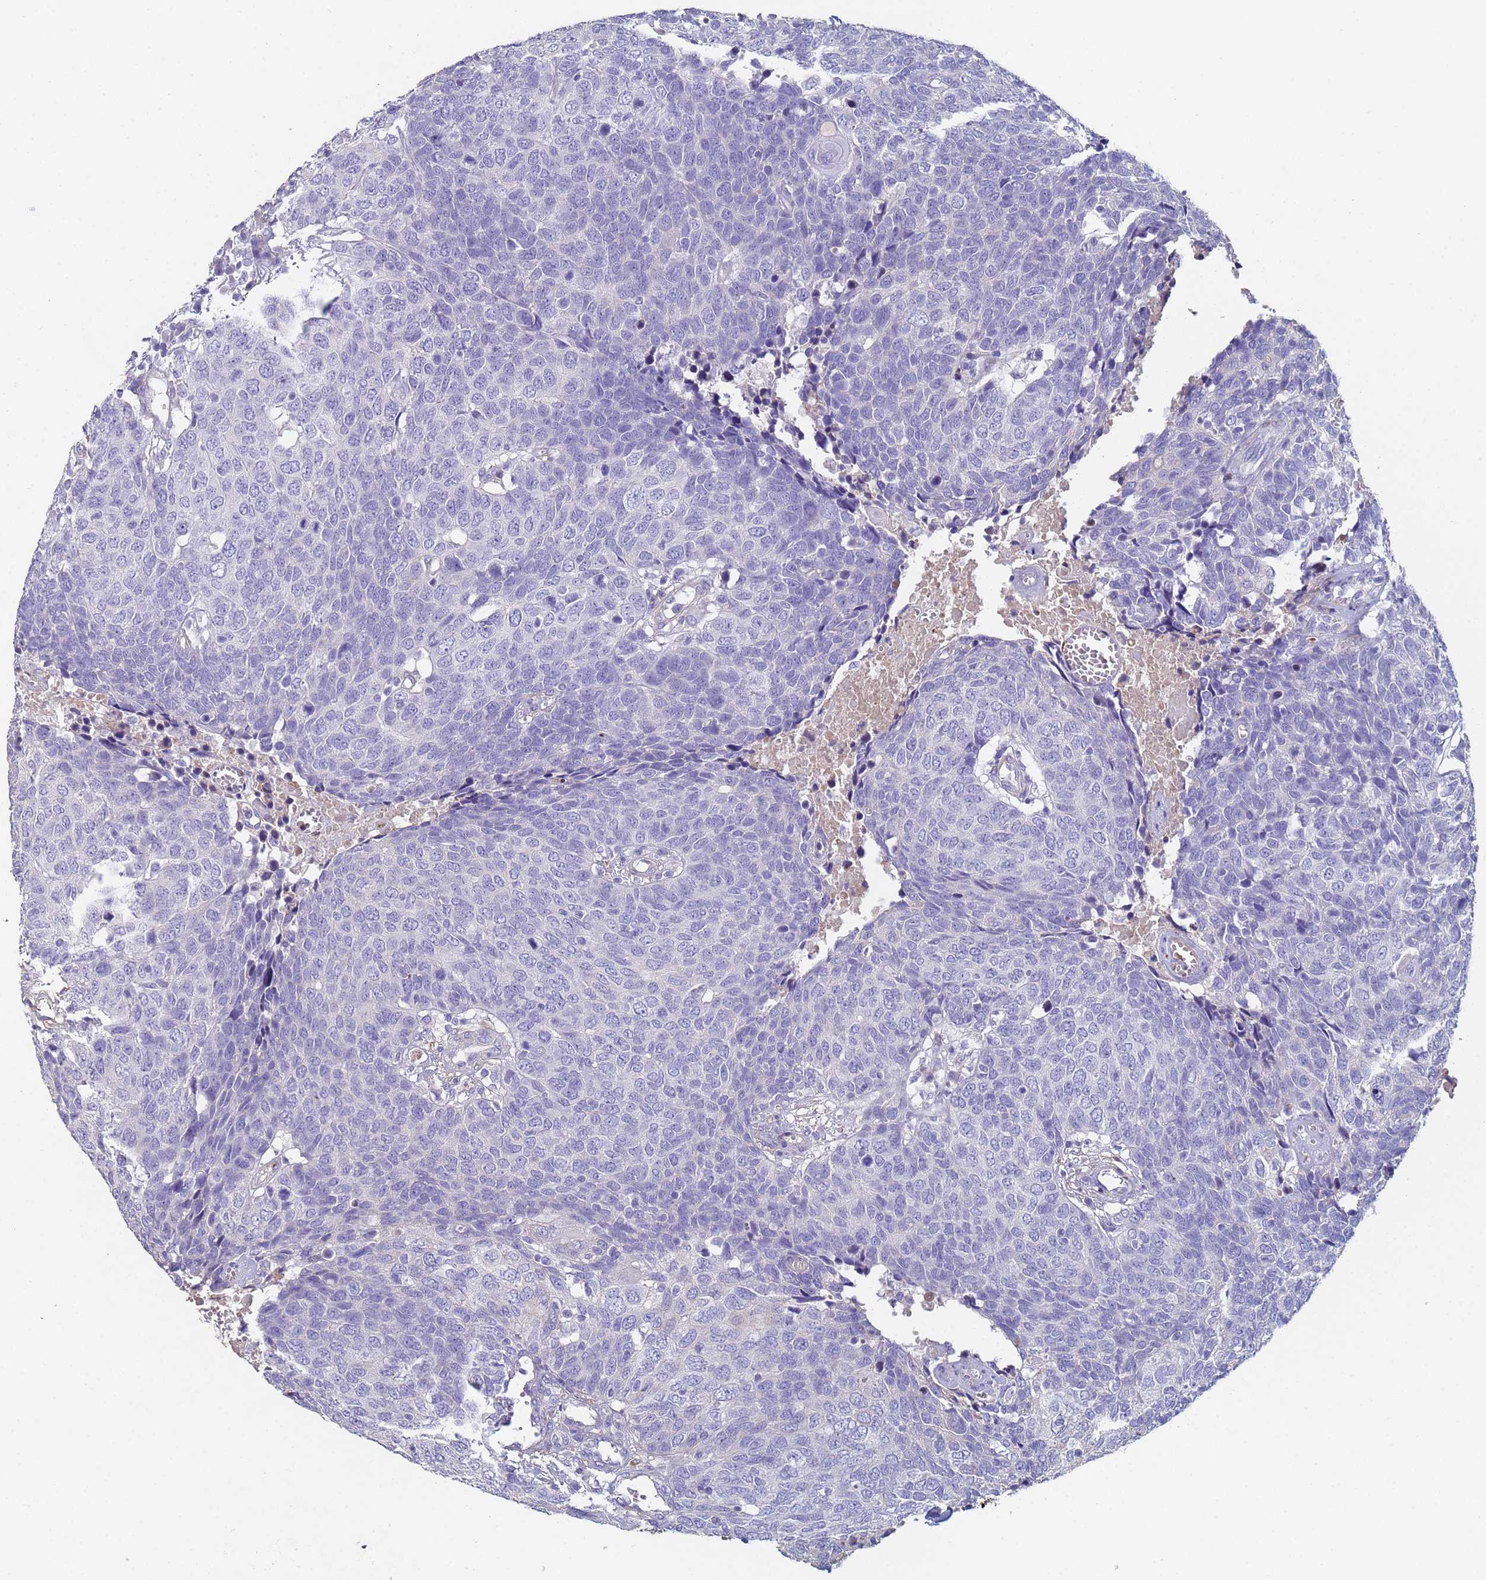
{"staining": {"intensity": "negative", "quantity": "none", "location": "none"}, "tissue": "head and neck cancer", "cell_type": "Tumor cells", "image_type": "cancer", "snomed": [{"axis": "morphology", "description": "Squamous cell carcinoma, NOS"}, {"axis": "topography", "description": "Head-Neck"}], "caption": "Head and neck cancer (squamous cell carcinoma) was stained to show a protein in brown. There is no significant expression in tumor cells.", "gene": "ABCA8", "patient": {"sex": "male", "age": 66}}